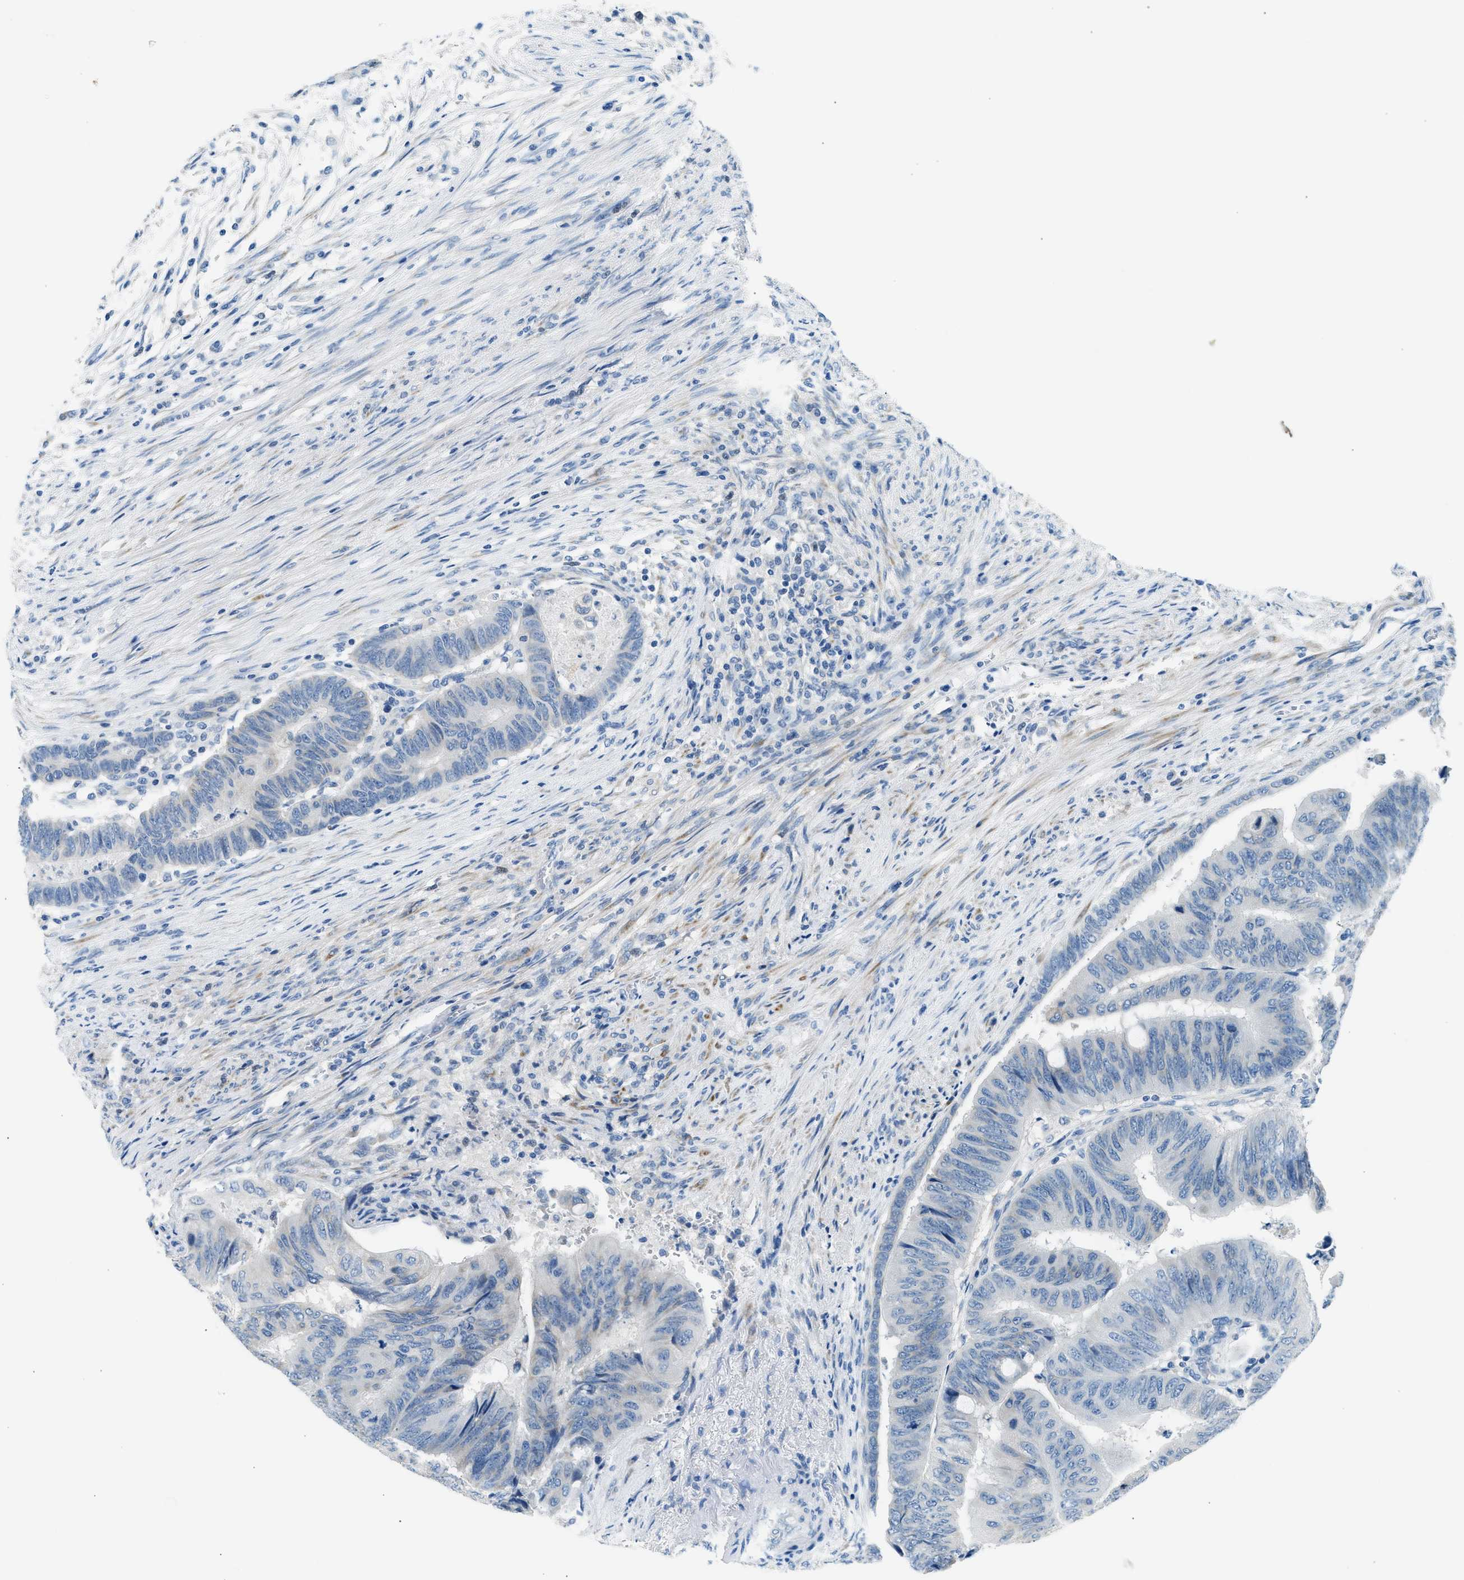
{"staining": {"intensity": "negative", "quantity": "none", "location": "none"}, "tissue": "colorectal cancer", "cell_type": "Tumor cells", "image_type": "cancer", "snomed": [{"axis": "morphology", "description": "Normal tissue, NOS"}, {"axis": "morphology", "description": "Adenocarcinoma, NOS"}, {"axis": "topography", "description": "Rectum"}, {"axis": "topography", "description": "Peripheral nerve tissue"}], "caption": "A histopathology image of adenocarcinoma (colorectal) stained for a protein displays no brown staining in tumor cells.", "gene": "CLDN18", "patient": {"sex": "male", "age": 92}}